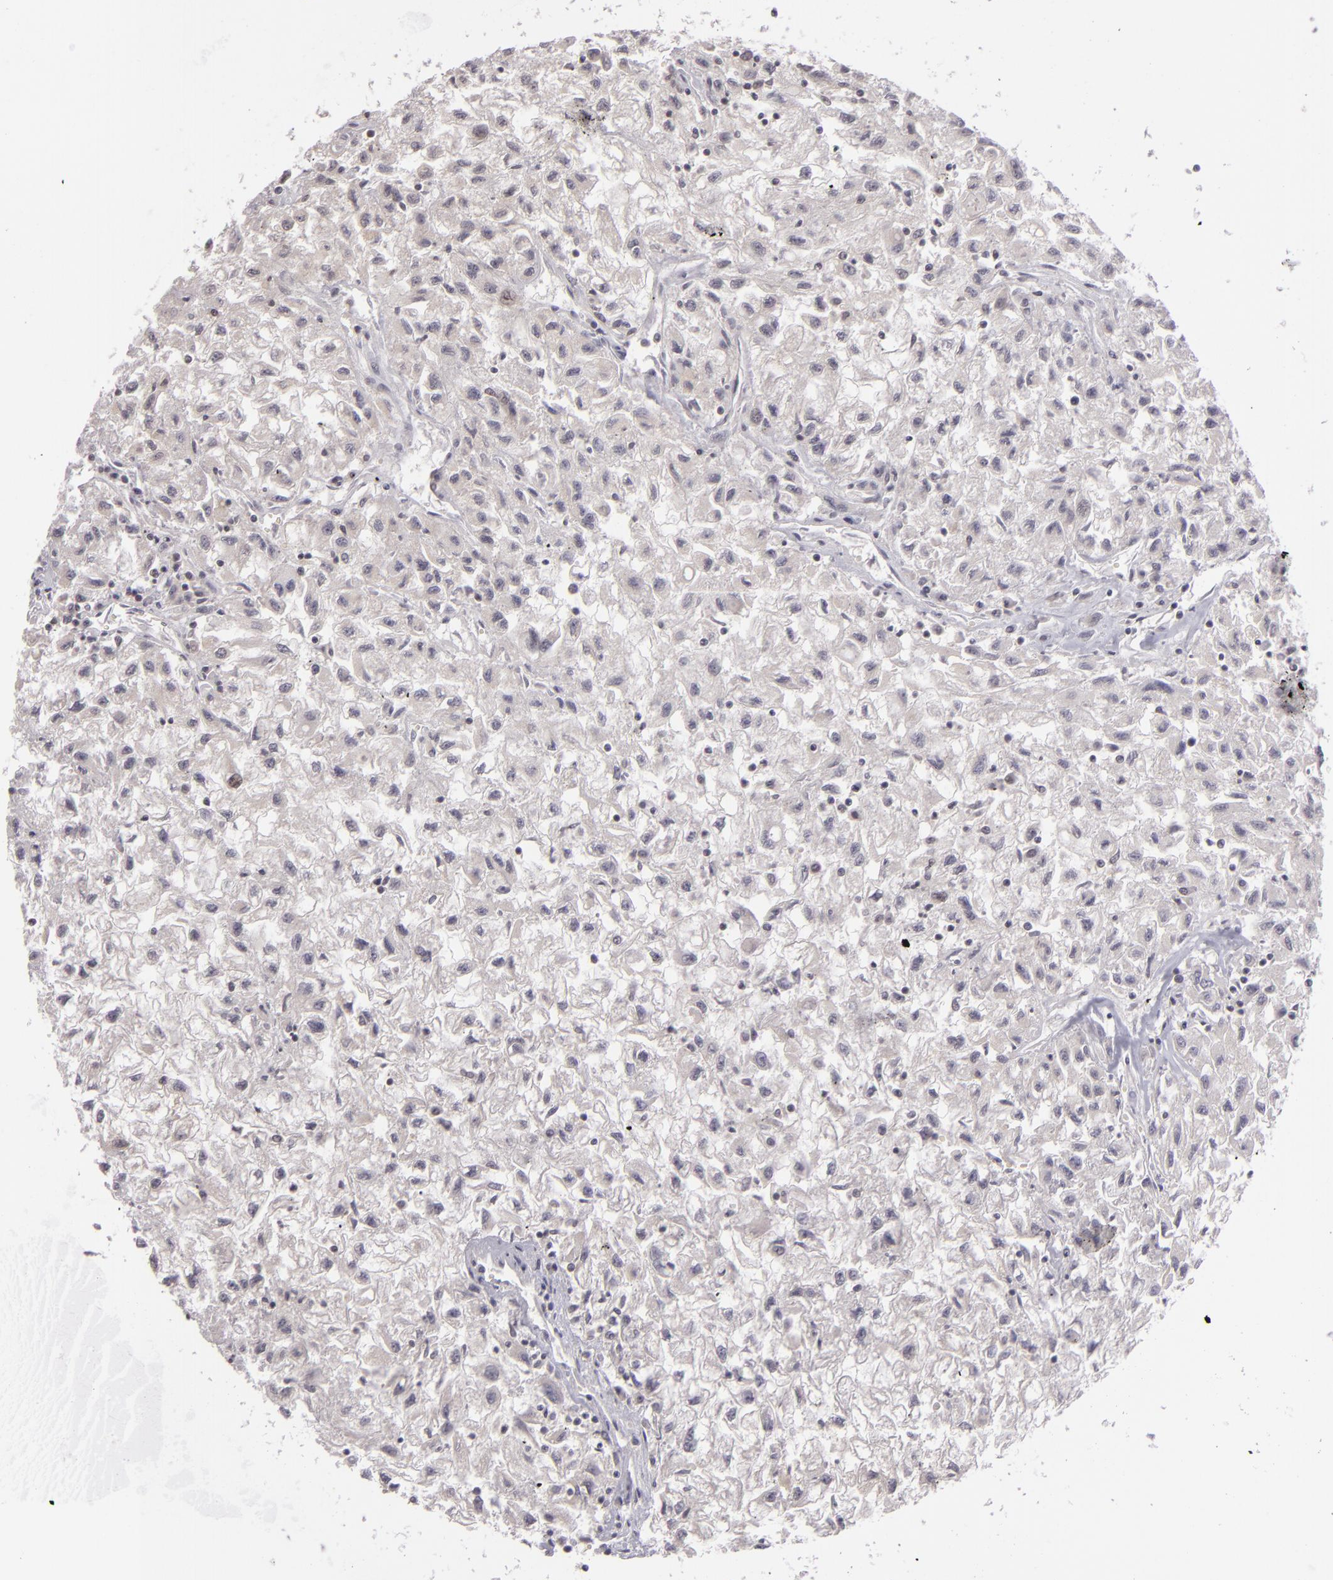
{"staining": {"intensity": "negative", "quantity": "none", "location": "none"}, "tissue": "renal cancer", "cell_type": "Tumor cells", "image_type": "cancer", "snomed": [{"axis": "morphology", "description": "Adenocarcinoma, NOS"}, {"axis": "topography", "description": "Kidney"}], "caption": "Tumor cells show no significant expression in renal cancer.", "gene": "AKAP6", "patient": {"sex": "male", "age": 59}}